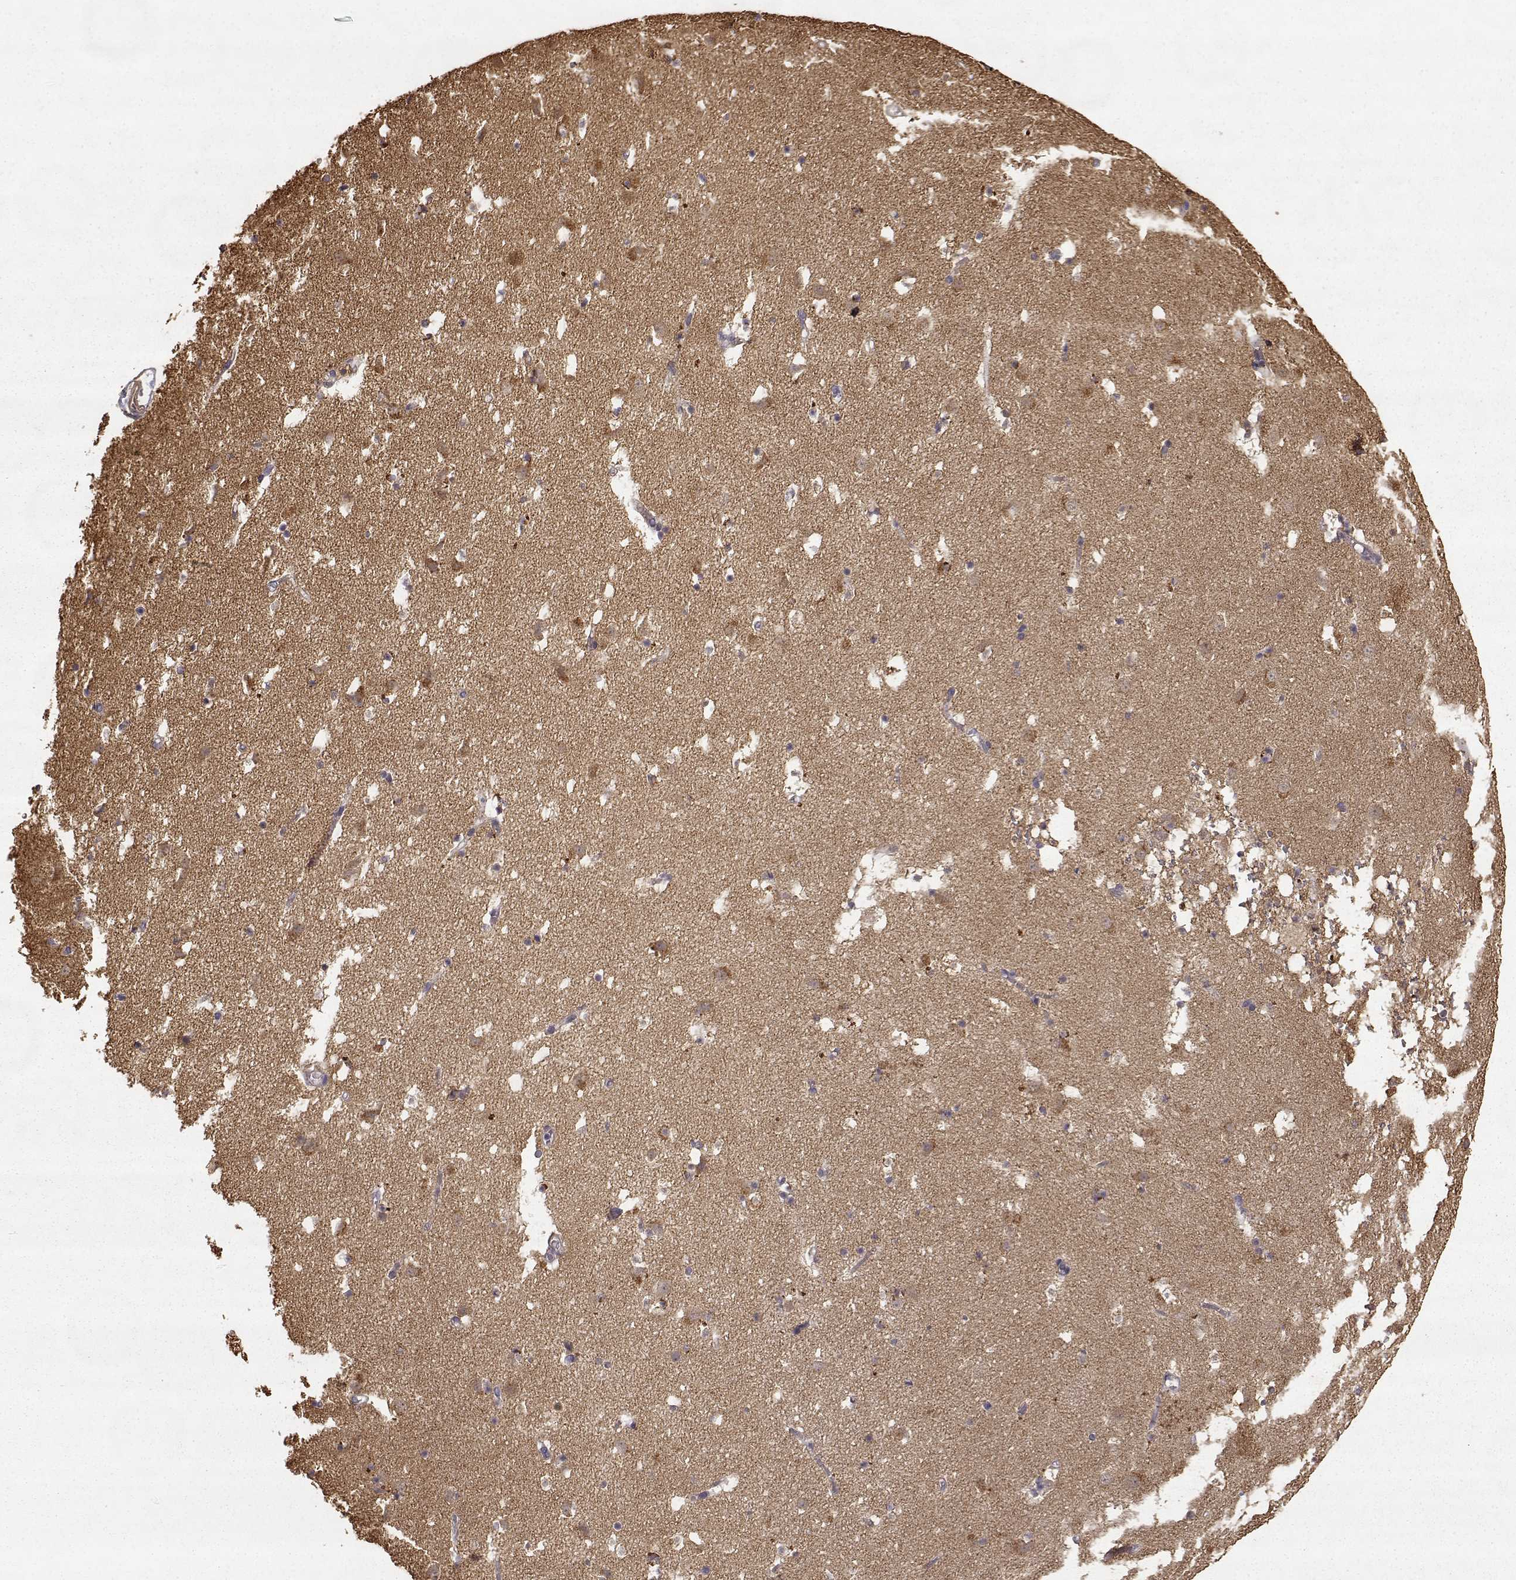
{"staining": {"intensity": "weak", "quantity": "<25%", "location": "cytoplasmic/membranous"}, "tissue": "caudate", "cell_type": "Glial cells", "image_type": "normal", "snomed": [{"axis": "morphology", "description": "Normal tissue, NOS"}, {"axis": "topography", "description": "Lateral ventricle wall"}], "caption": "High power microscopy photomicrograph of an immunohistochemistry micrograph of unremarkable caudate, revealing no significant expression in glial cells.", "gene": "CRIM1", "patient": {"sex": "female", "age": 42}}